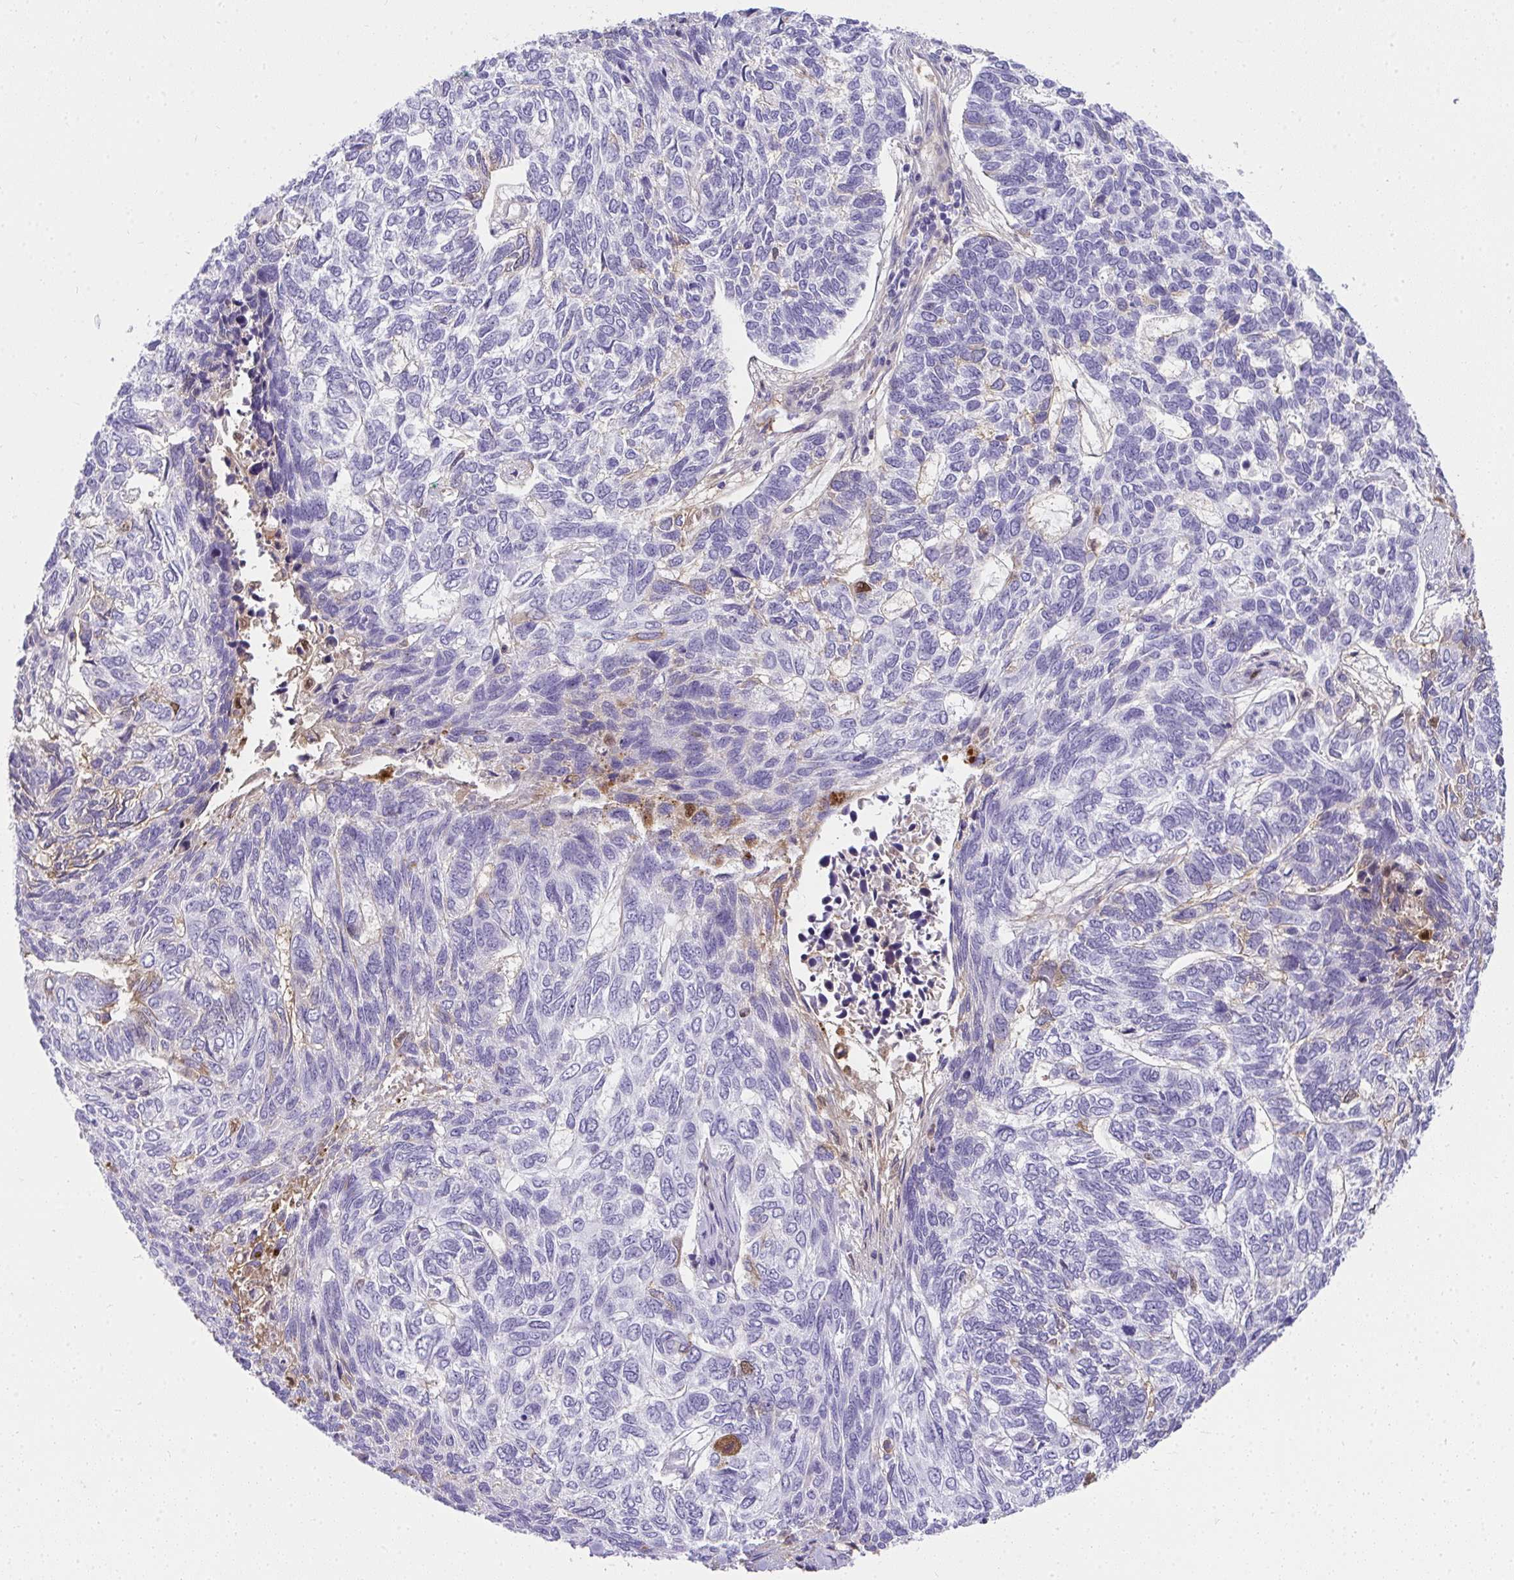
{"staining": {"intensity": "negative", "quantity": "none", "location": "none"}, "tissue": "skin cancer", "cell_type": "Tumor cells", "image_type": "cancer", "snomed": [{"axis": "morphology", "description": "Basal cell carcinoma"}, {"axis": "topography", "description": "Skin"}], "caption": "Immunohistochemistry of skin cancer (basal cell carcinoma) reveals no positivity in tumor cells.", "gene": "ZSWIM3", "patient": {"sex": "female", "age": 65}}